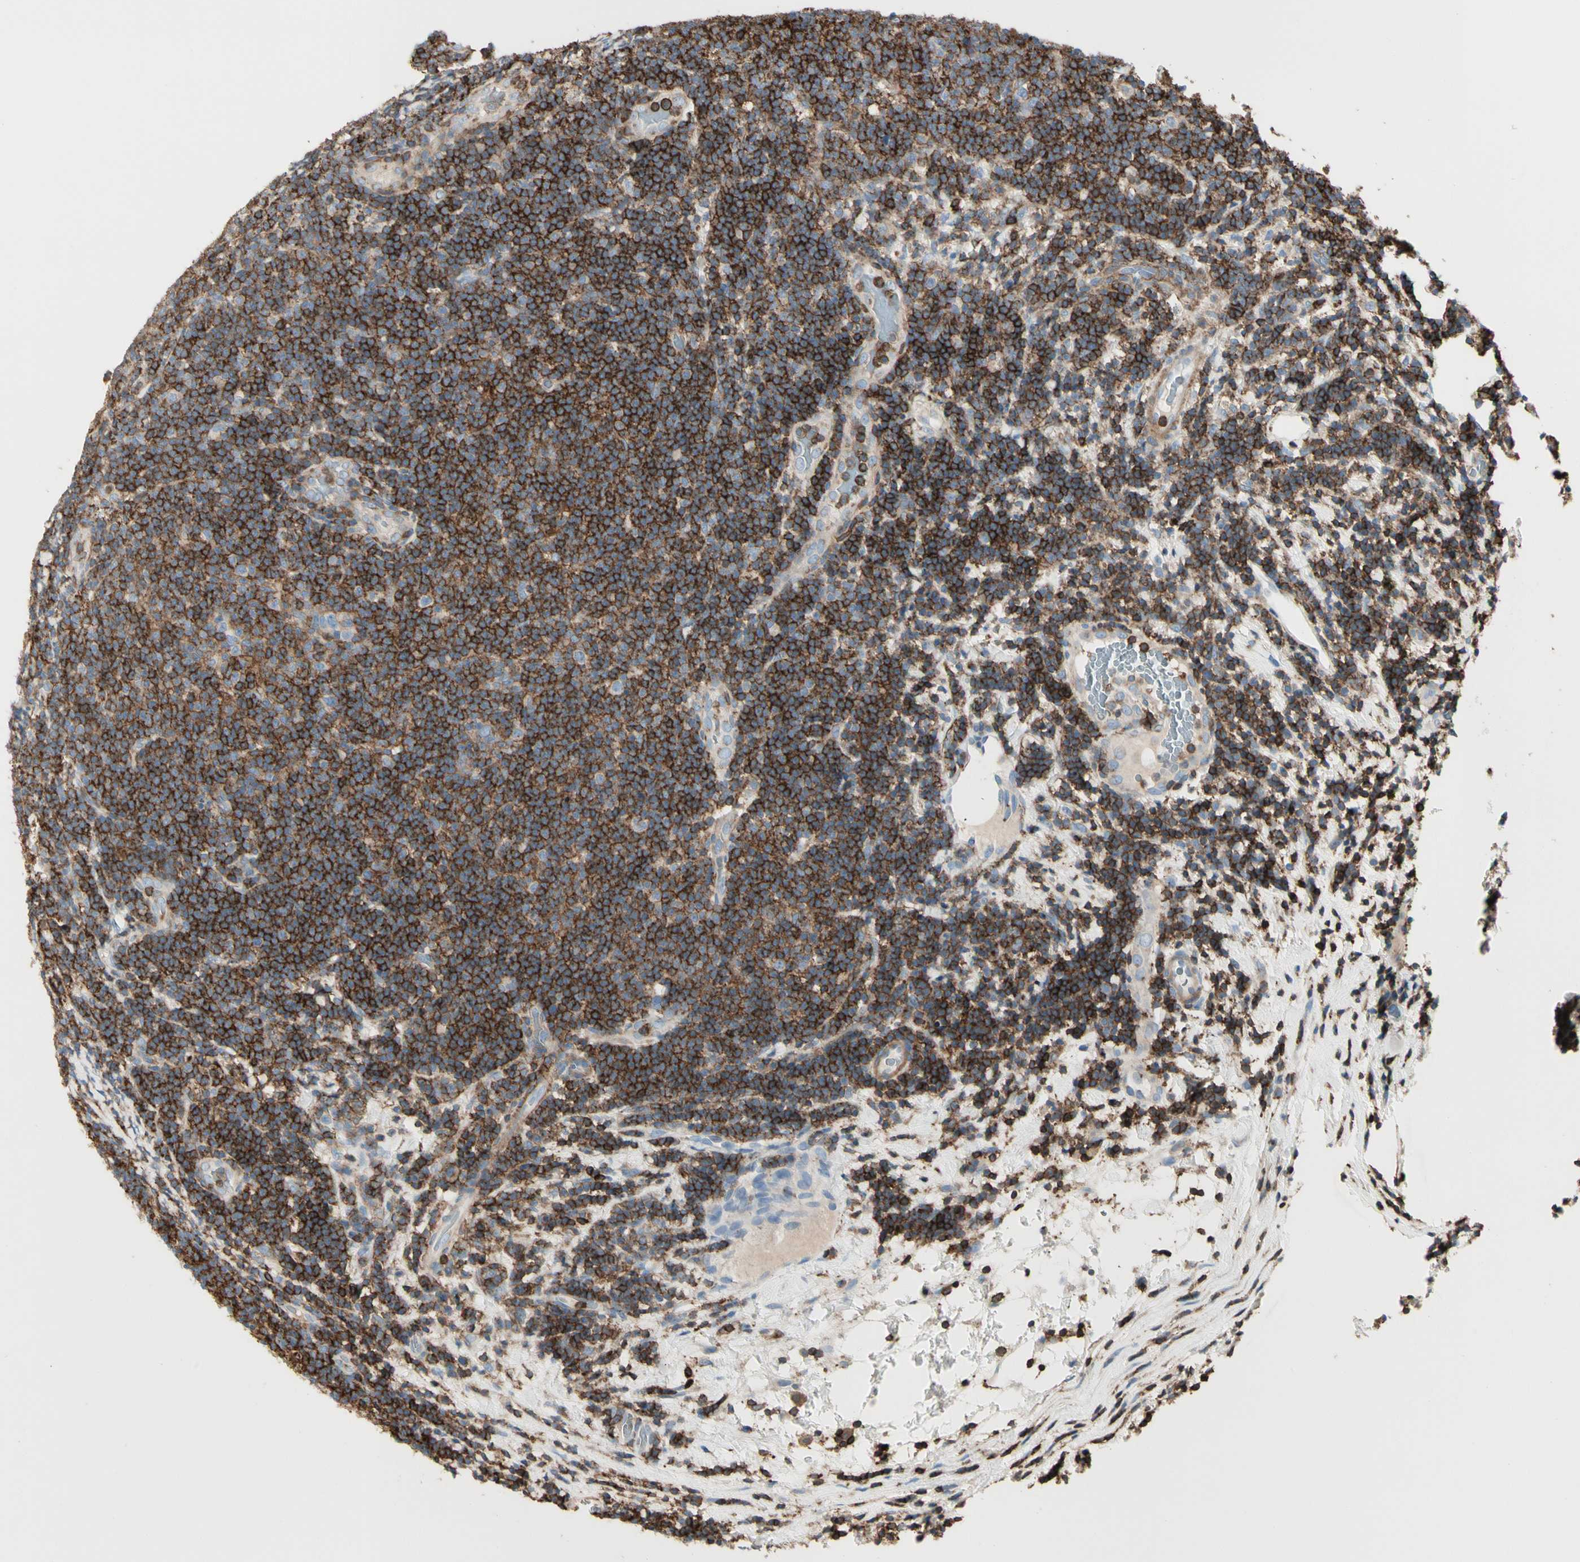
{"staining": {"intensity": "strong", "quantity": ">75%", "location": "cytoplasmic/membranous"}, "tissue": "lymphoma", "cell_type": "Tumor cells", "image_type": "cancer", "snomed": [{"axis": "morphology", "description": "Malignant lymphoma, non-Hodgkin's type, Low grade"}, {"axis": "topography", "description": "Lymph node"}], "caption": "Immunohistochemistry of human low-grade malignant lymphoma, non-Hodgkin's type demonstrates high levels of strong cytoplasmic/membranous expression in approximately >75% of tumor cells.", "gene": "CLEC2B", "patient": {"sex": "male", "age": 83}}